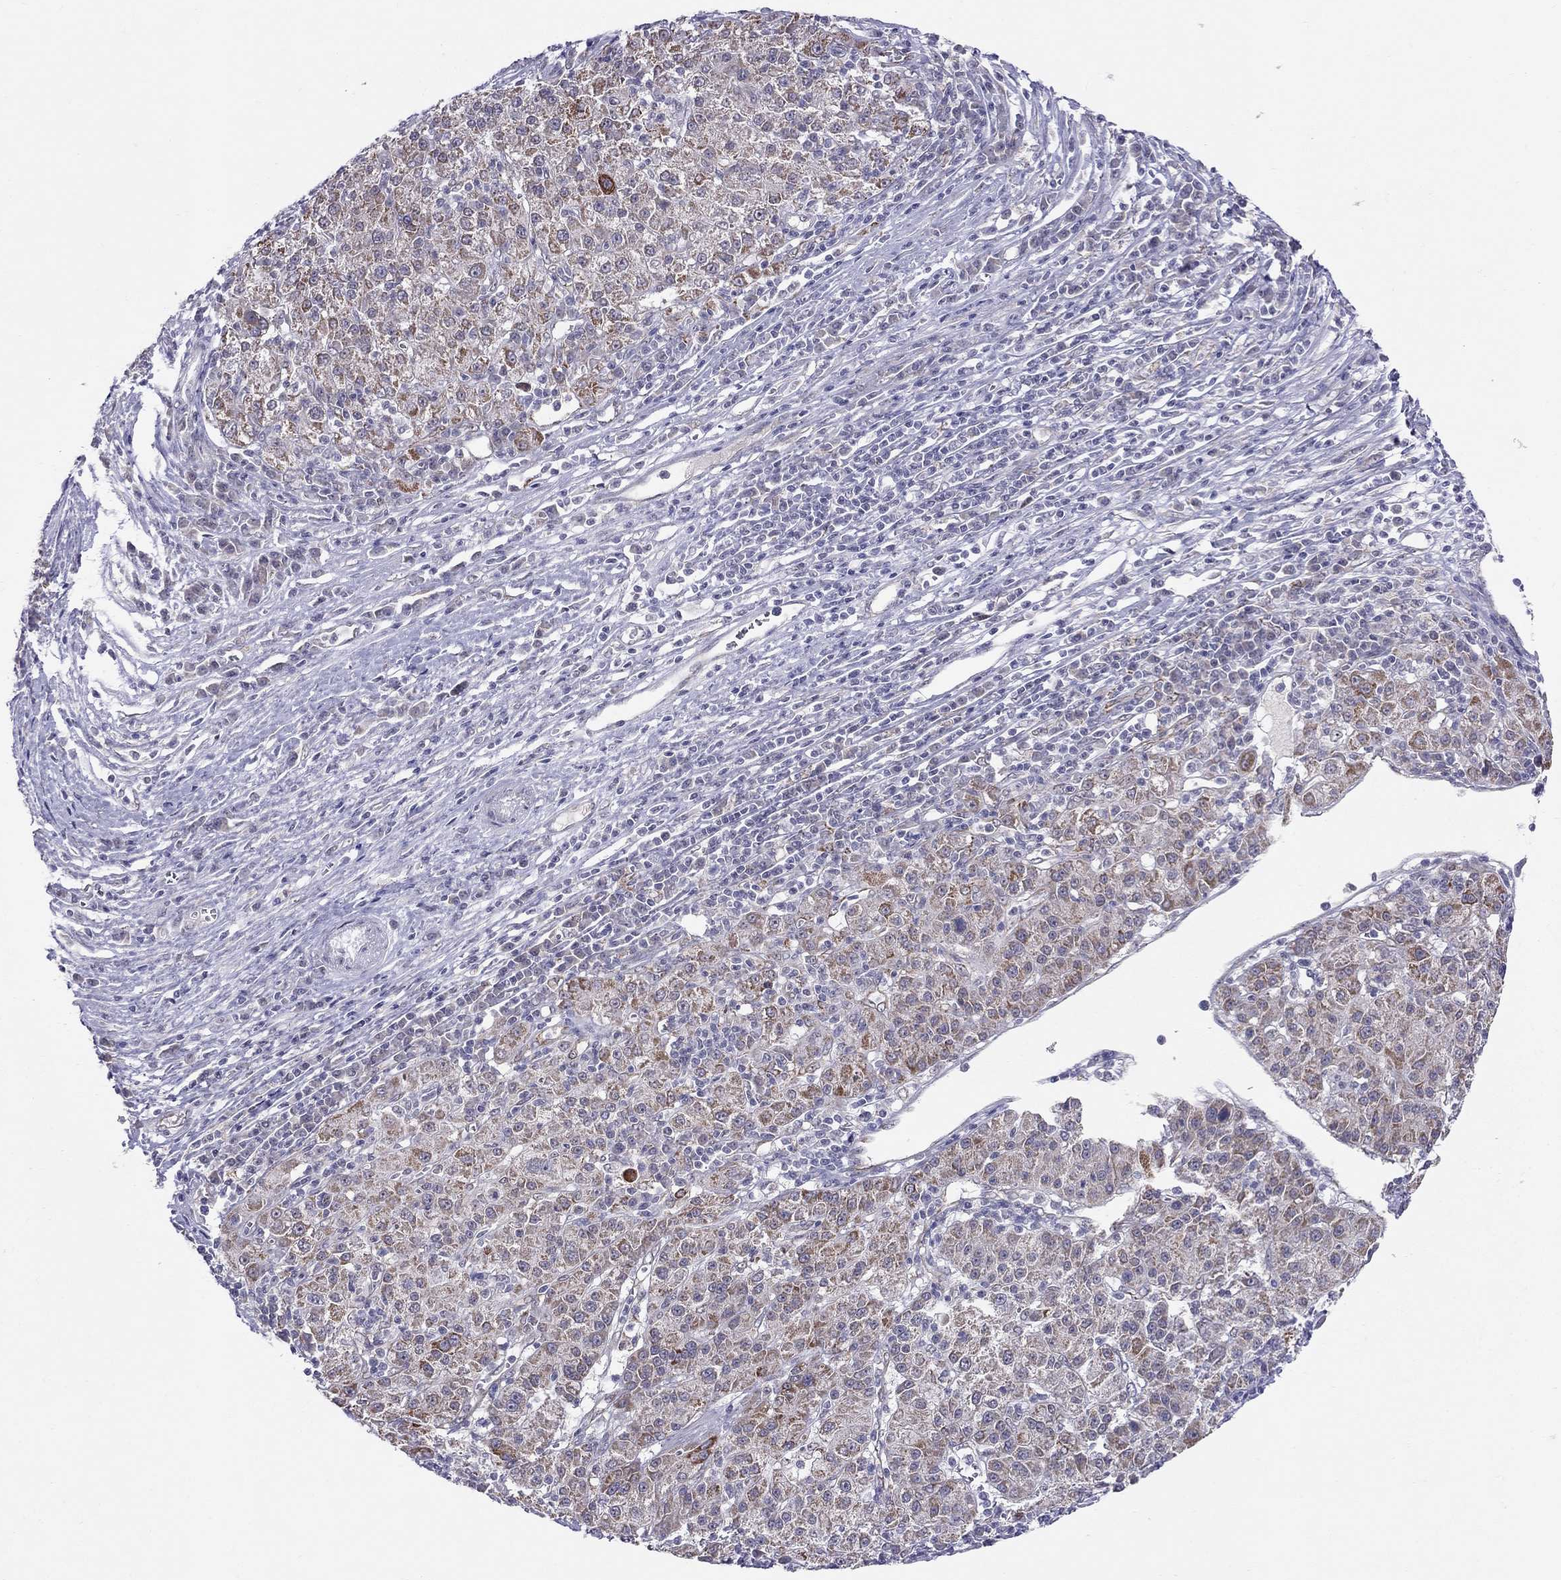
{"staining": {"intensity": "moderate", "quantity": "<25%", "location": "cytoplasmic/membranous"}, "tissue": "liver cancer", "cell_type": "Tumor cells", "image_type": "cancer", "snomed": [{"axis": "morphology", "description": "Carcinoma, Hepatocellular, NOS"}, {"axis": "topography", "description": "Liver"}], "caption": "This histopathology image displays liver cancer (hepatocellular carcinoma) stained with immunohistochemistry to label a protein in brown. The cytoplasmic/membranous of tumor cells show moderate positivity for the protein. Nuclei are counter-stained blue.", "gene": "MYO3B", "patient": {"sex": "female", "age": 60}}